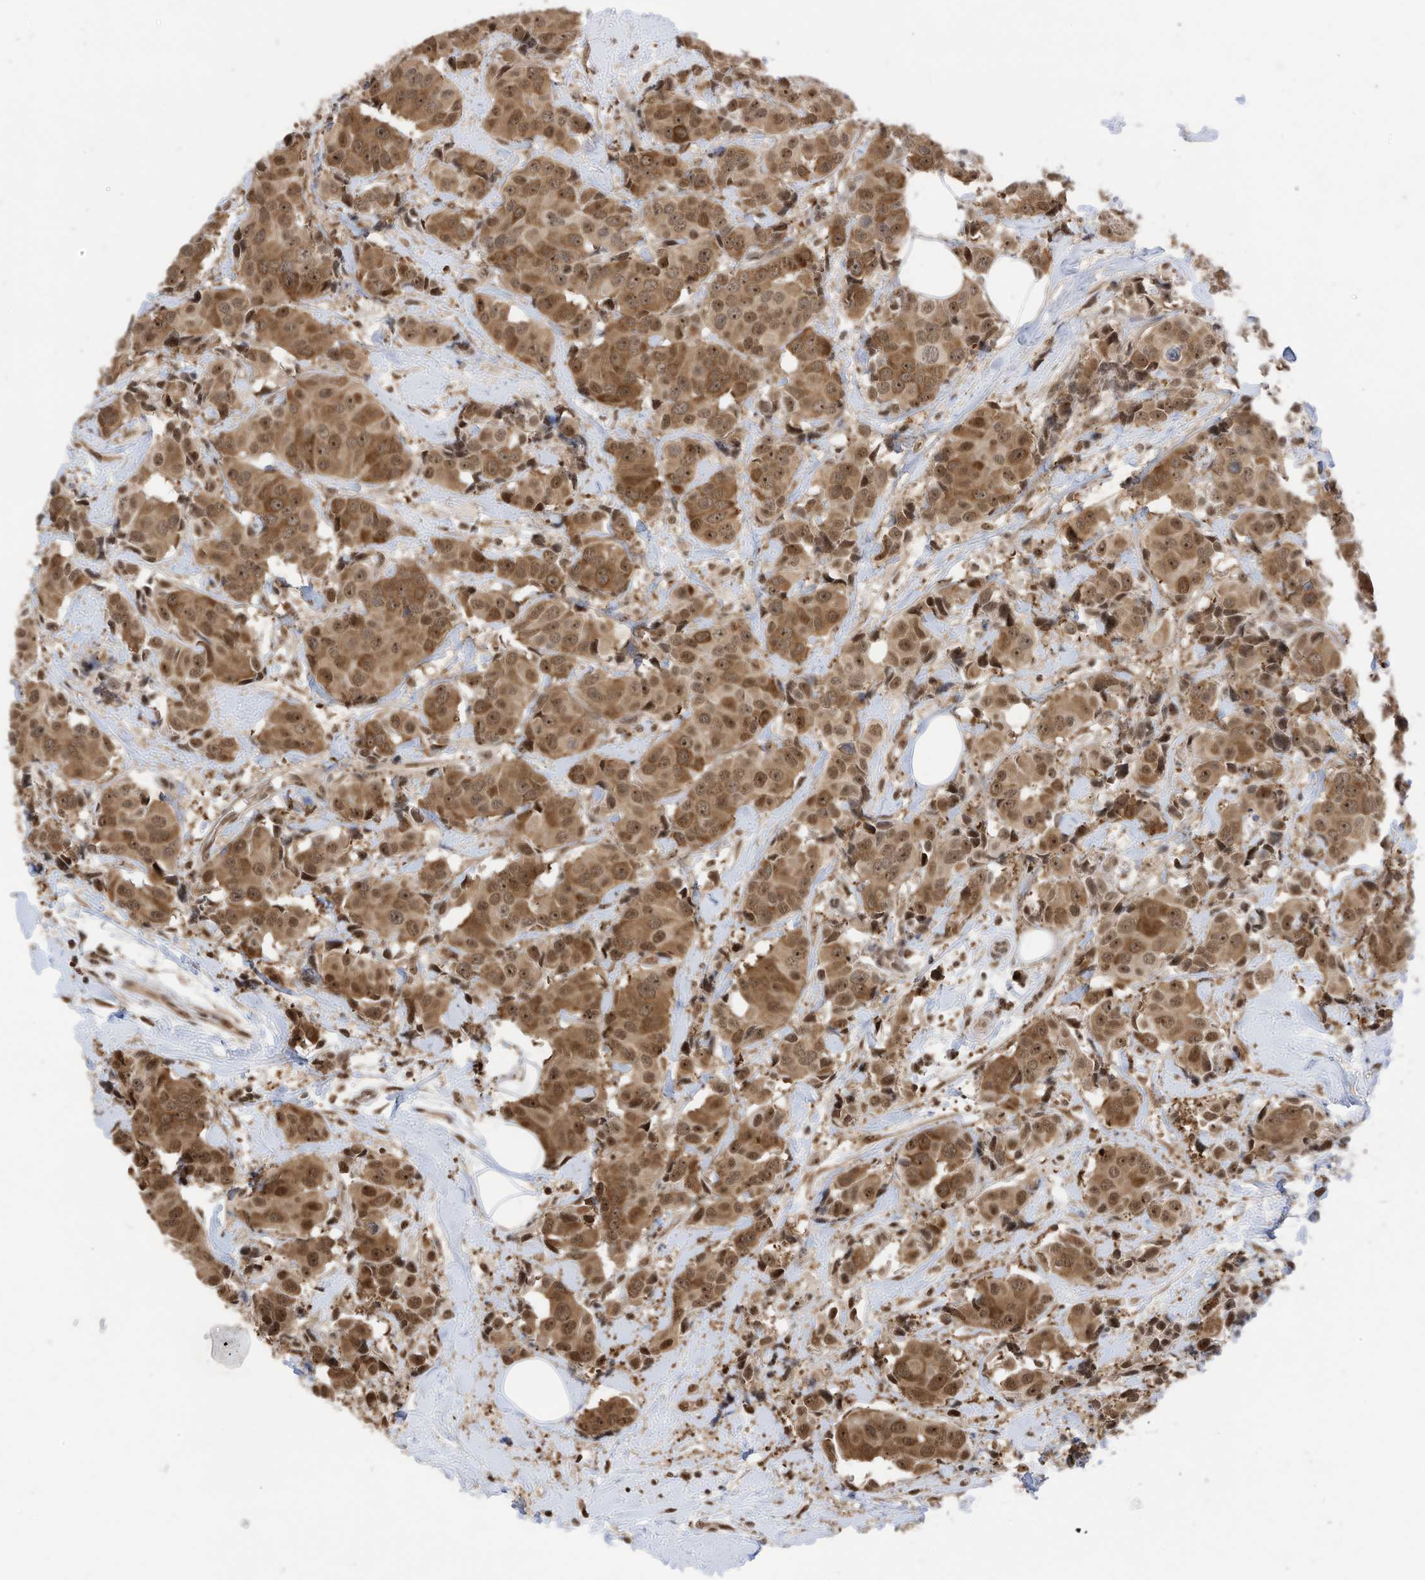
{"staining": {"intensity": "moderate", "quantity": ">75%", "location": "cytoplasmic/membranous,nuclear"}, "tissue": "breast cancer", "cell_type": "Tumor cells", "image_type": "cancer", "snomed": [{"axis": "morphology", "description": "Normal tissue, NOS"}, {"axis": "morphology", "description": "Duct carcinoma"}, {"axis": "topography", "description": "Breast"}], "caption": "Approximately >75% of tumor cells in intraductal carcinoma (breast) demonstrate moderate cytoplasmic/membranous and nuclear protein positivity as visualized by brown immunohistochemical staining.", "gene": "ZNF195", "patient": {"sex": "female", "age": 39}}